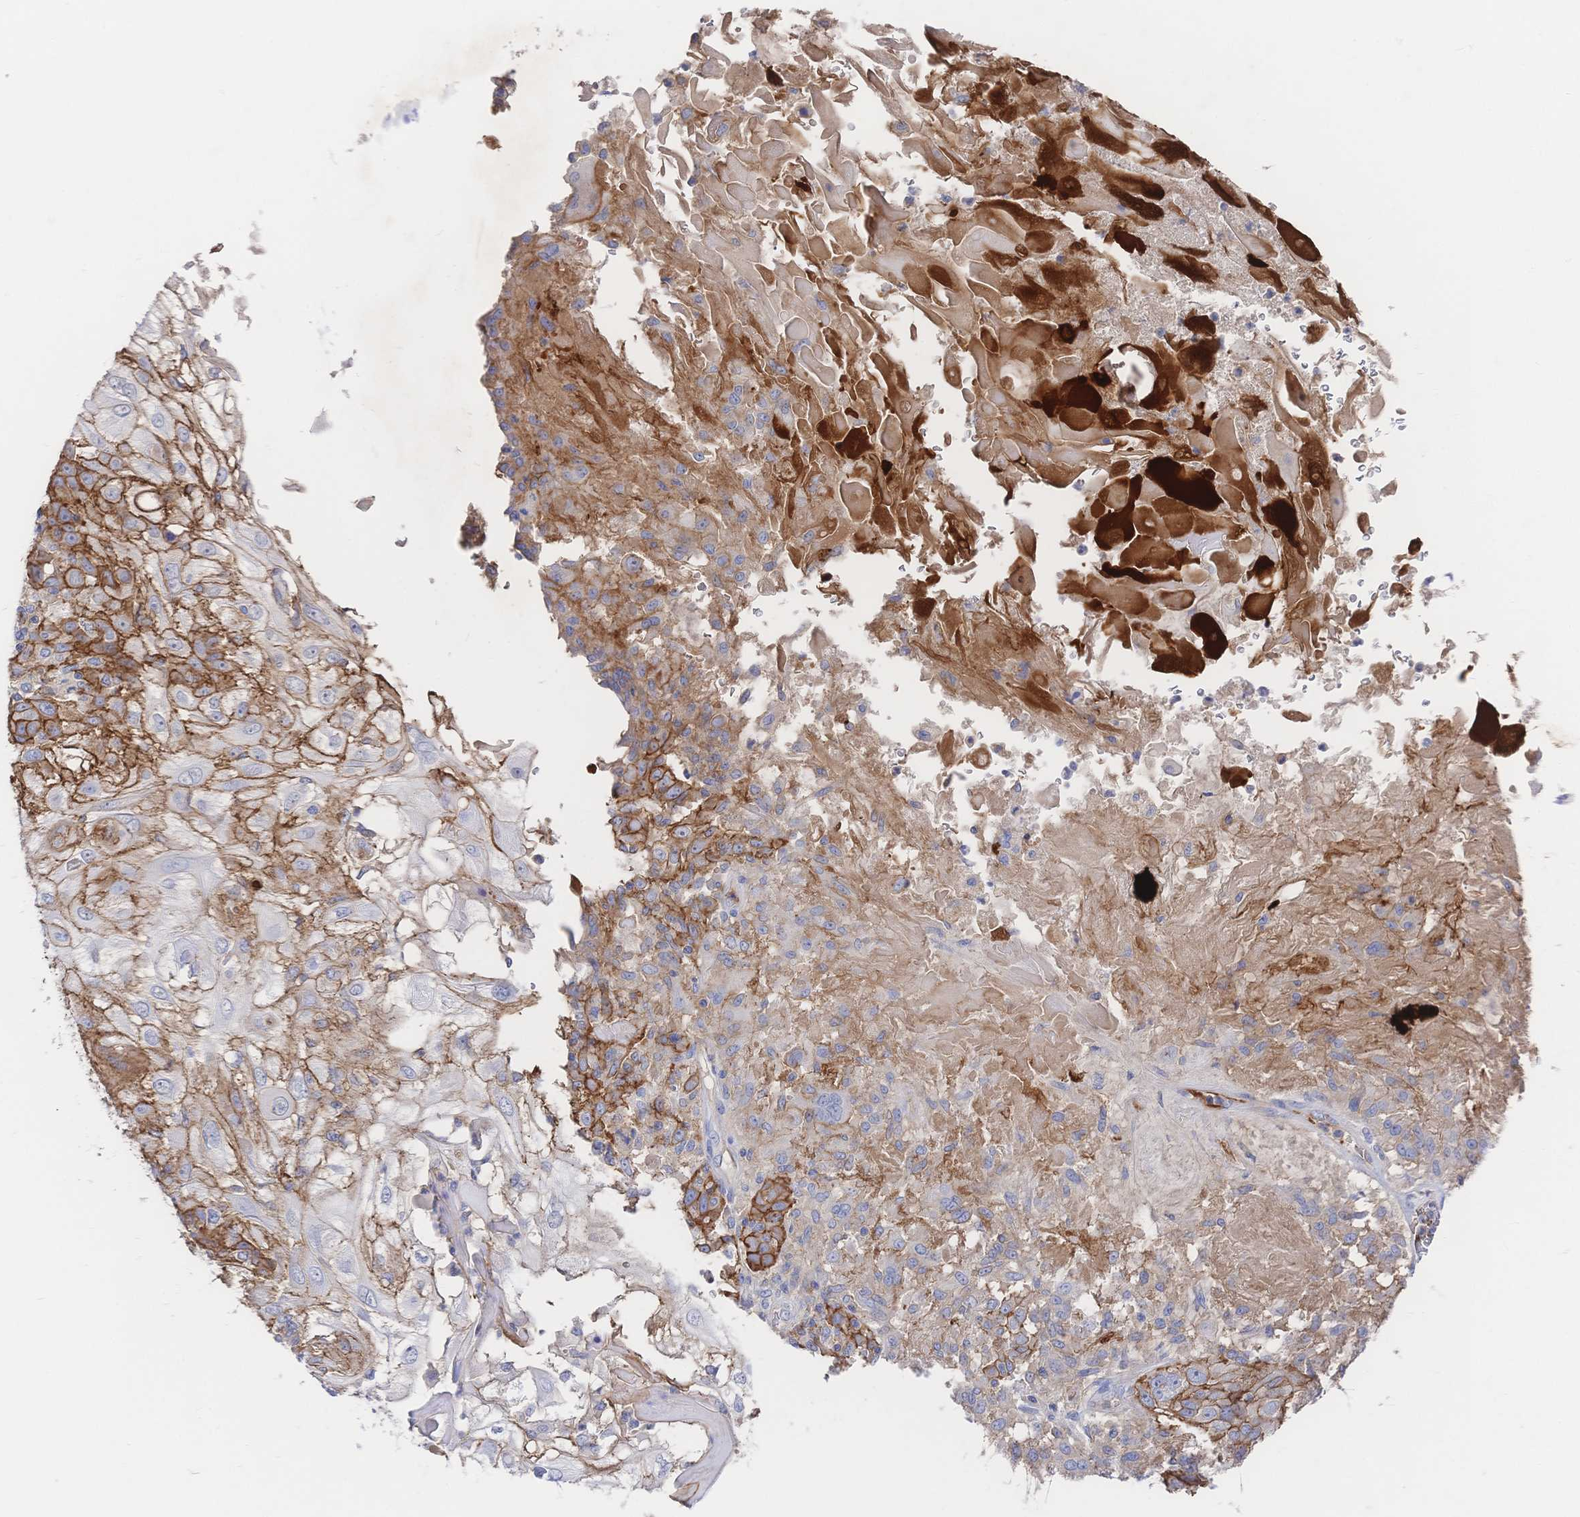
{"staining": {"intensity": "moderate", "quantity": ">75%", "location": "cytoplasmic/membranous"}, "tissue": "skin cancer", "cell_type": "Tumor cells", "image_type": "cancer", "snomed": [{"axis": "morphology", "description": "Normal tissue, NOS"}, {"axis": "morphology", "description": "Squamous cell carcinoma, NOS"}, {"axis": "topography", "description": "Skin"}], "caption": "IHC (DAB (3,3'-diaminobenzidine)) staining of human skin cancer (squamous cell carcinoma) reveals moderate cytoplasmic/membranous protein positivity in about >75% of tumor cells.", "gene": "F11R", "patient": {"sex": "female", "age": 83}}